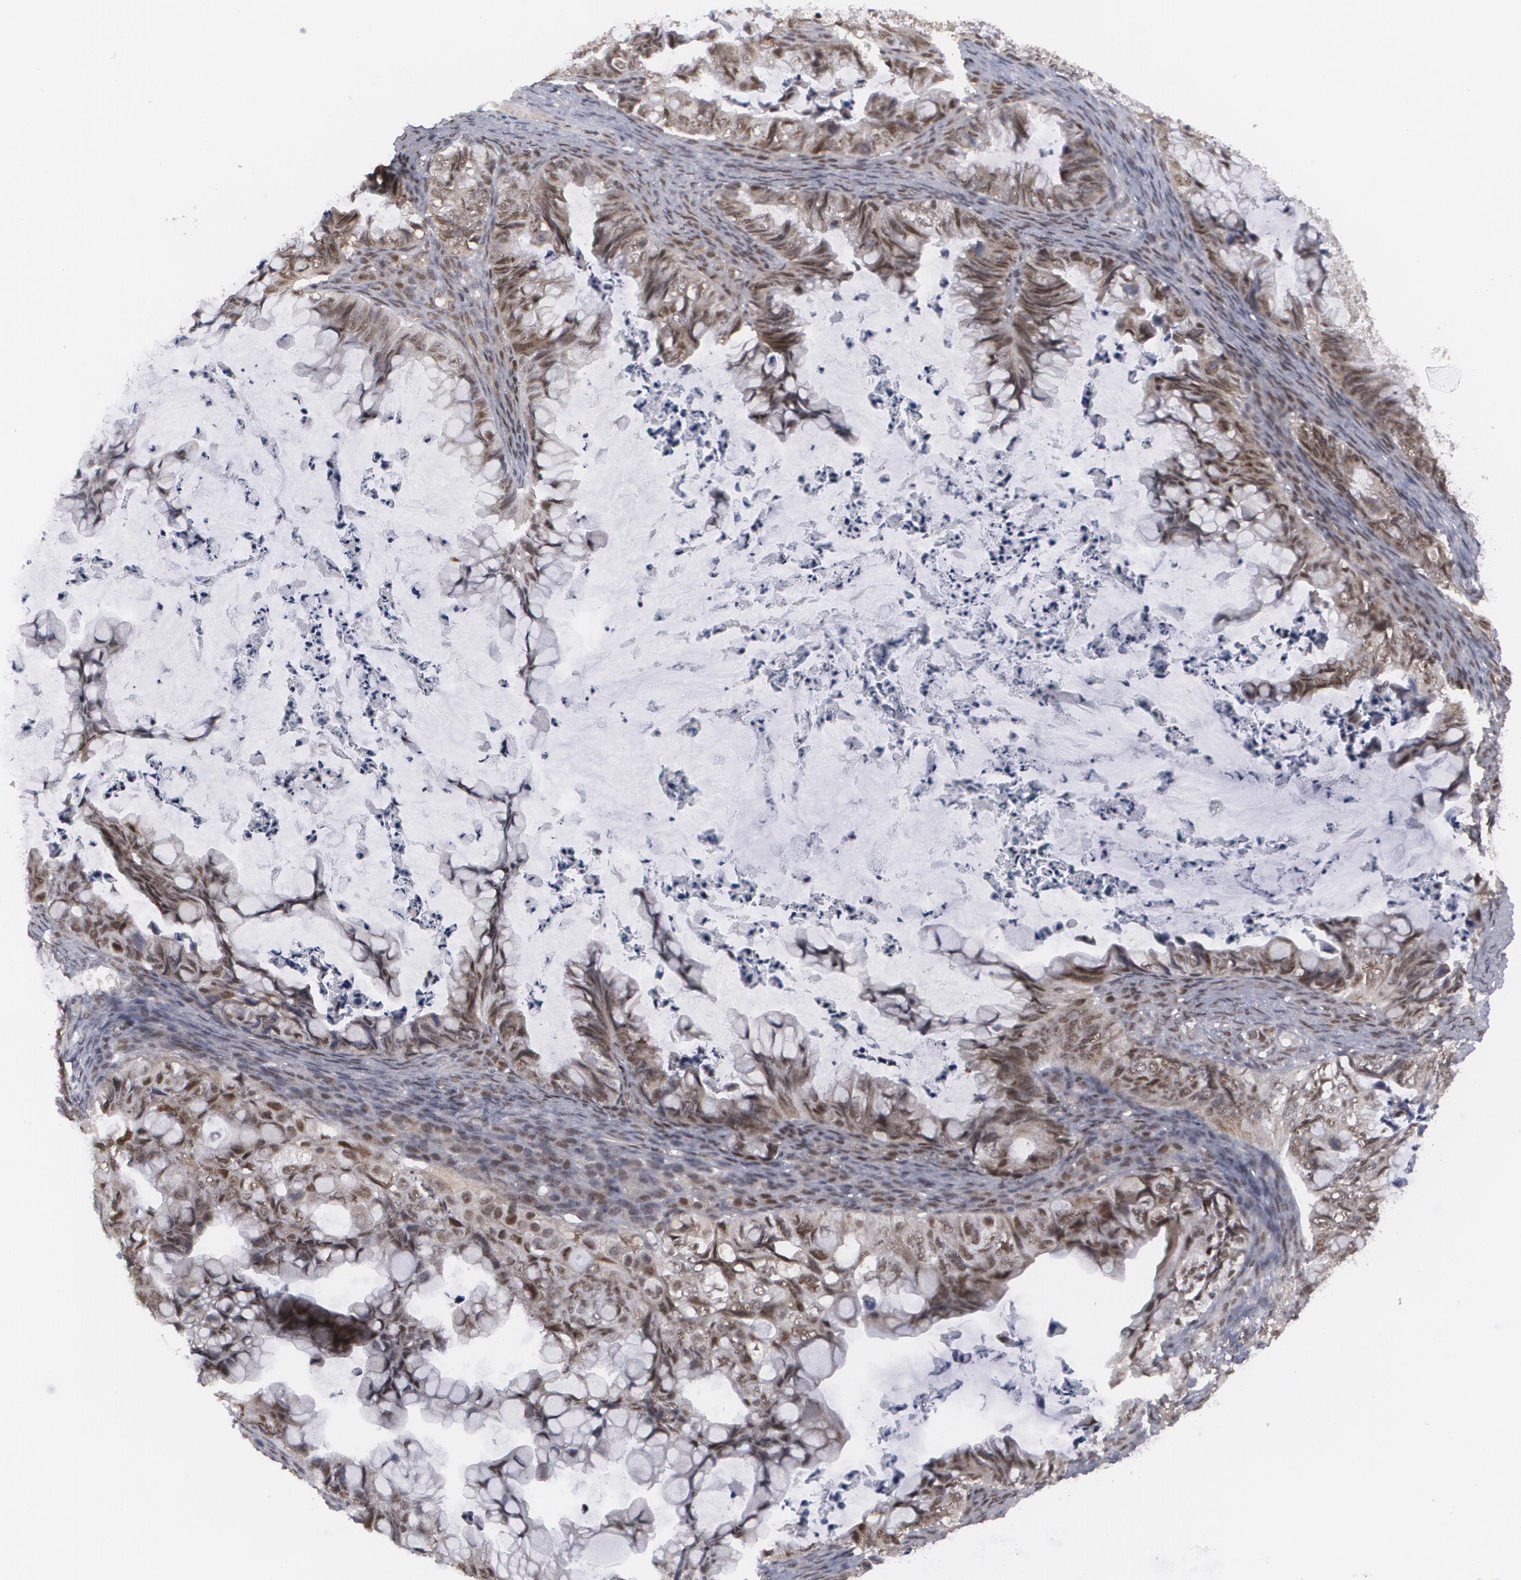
{"staining": {"intensity": "moderate", "quantity": ">75%", "location": "nuclear"}, "tissue": "ovarian cancer", "cell_type": "Tumor cells", "image_type": "cancer", "snomed": [{"axis": "morphology", "description": "Cystadenocarcinoma, mucinous, NOS"}, {"axis": "topography", "description": "Ovary"}], "caption": "Immunohistochemical staining of ovarian cancer (mucinous cystadenocarcinoma) exhibits medium levels of moderate nuclear protein expression in about >75% of tumor cells.", "gene": "INTS6", "patient": {"sex": "female", "age": 36}}